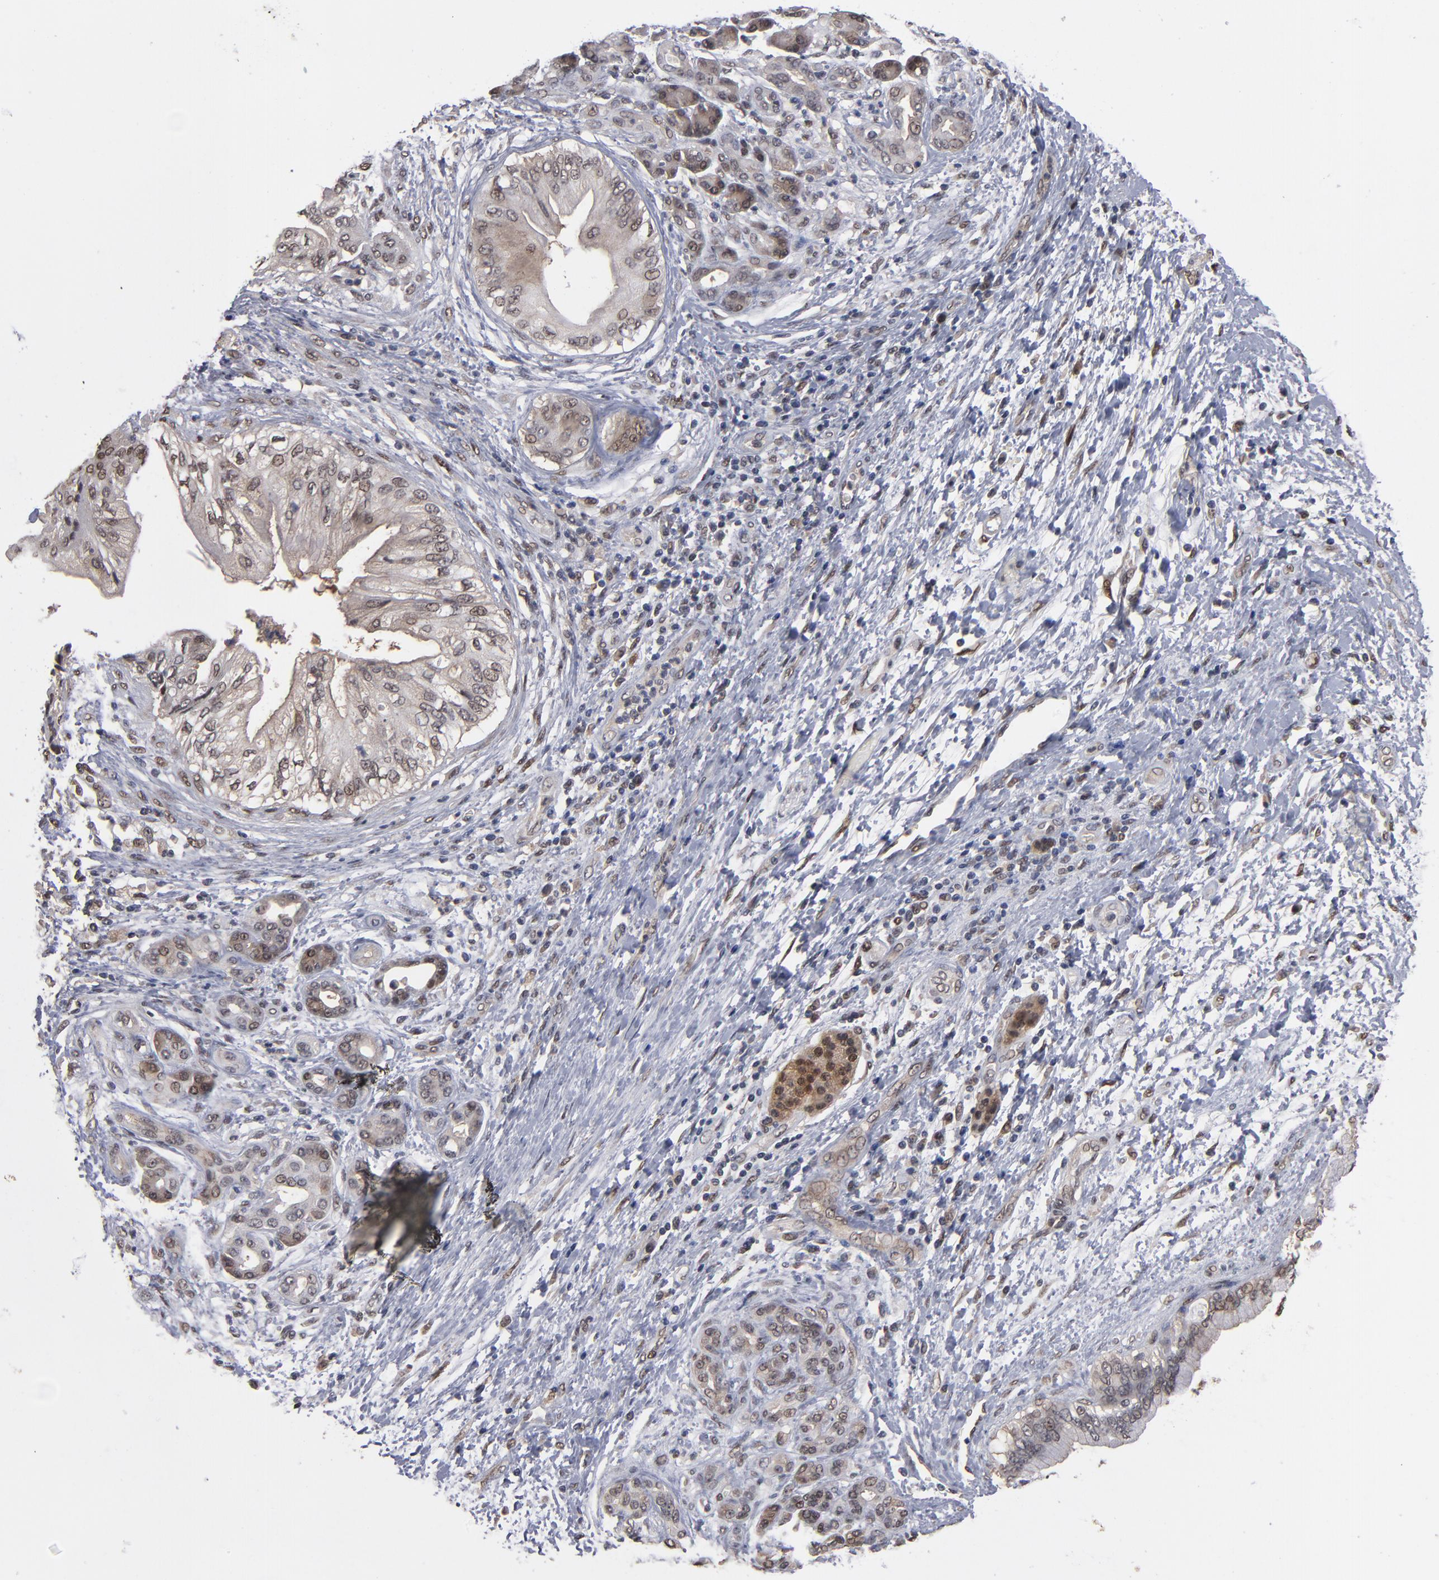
{"staining": {"intensity": "weak", "quantity": ">75%", "location": "cytoplasmic/membranous,nuclear"}, "tissue": "pancreatic cancer", "cell_type": "Tumor cells", "image_type": "cancer", "snomed": [{"axis": "morphology", "description": "Adenocarcinoma, NOS"}, {"axis": "topography", "description": "Pancreas"}], "caption": "Adenocarcinoma (pancreatic) stained with a brown dye demonstrates weak cytoplasmic/membranous and nuclear positive positivity in approximately >75% of tumor cells.", "gene": "HUWE1", "patient": {"sex": "female", "age": 70}}